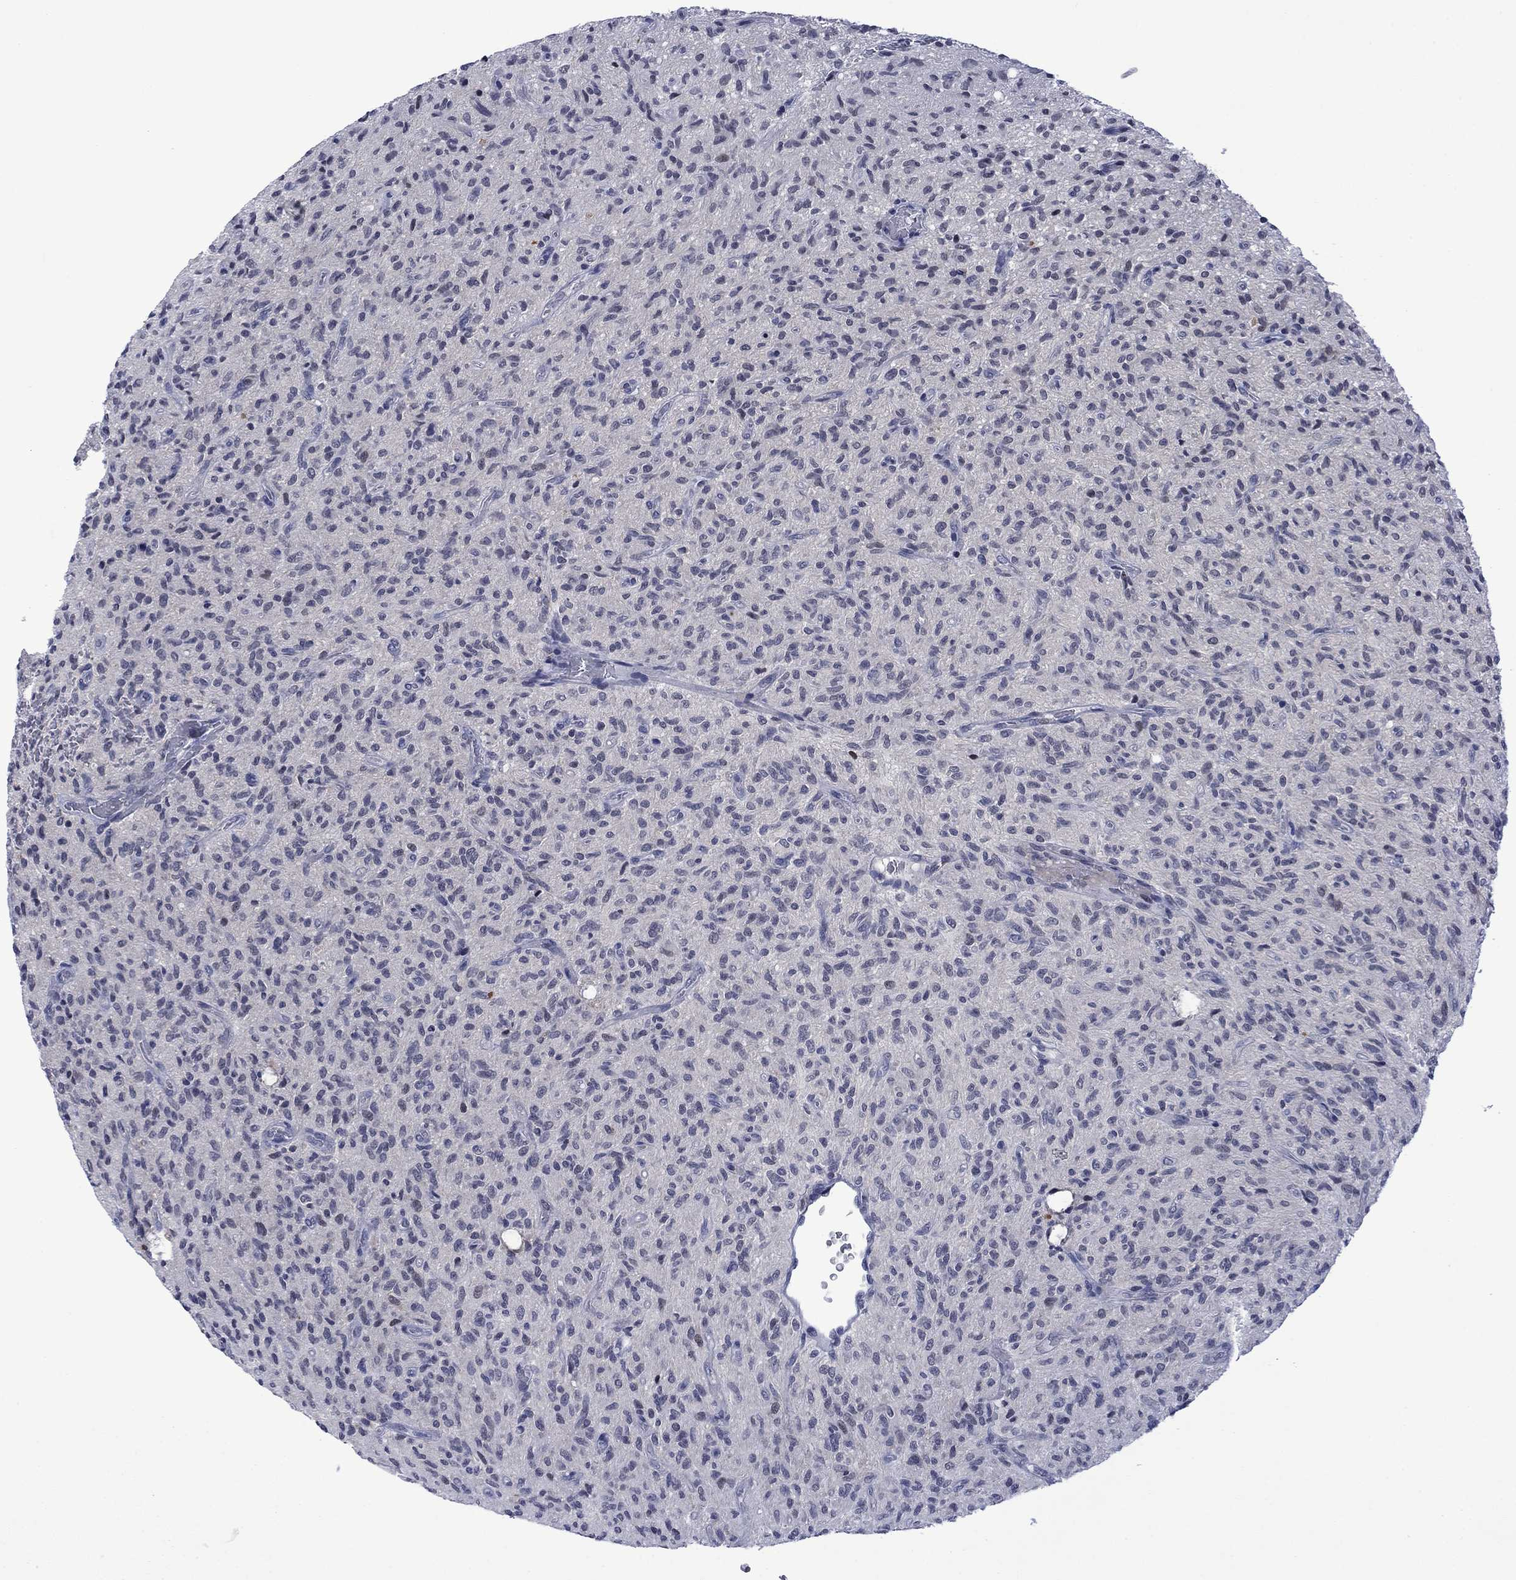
{"staining": {"intensity": "negative", "quantity": "none", "location": "none"}, "tissue": "glioma", "cell_type": "Tumor cells", "image_type": "cancer", "snomed": [{"axis": "morphology", "description": "Glioma, malignant, High grade"}, {"axis": "topography", "description": "Brain"}], "caption": "A high-resolution histopathology image shows IHC staining of malignant high-grade glioma, which demonstrates no significant staining in tumor cells.", "gene": "AGL", "patient": {"sex": "male", "age": 64}}